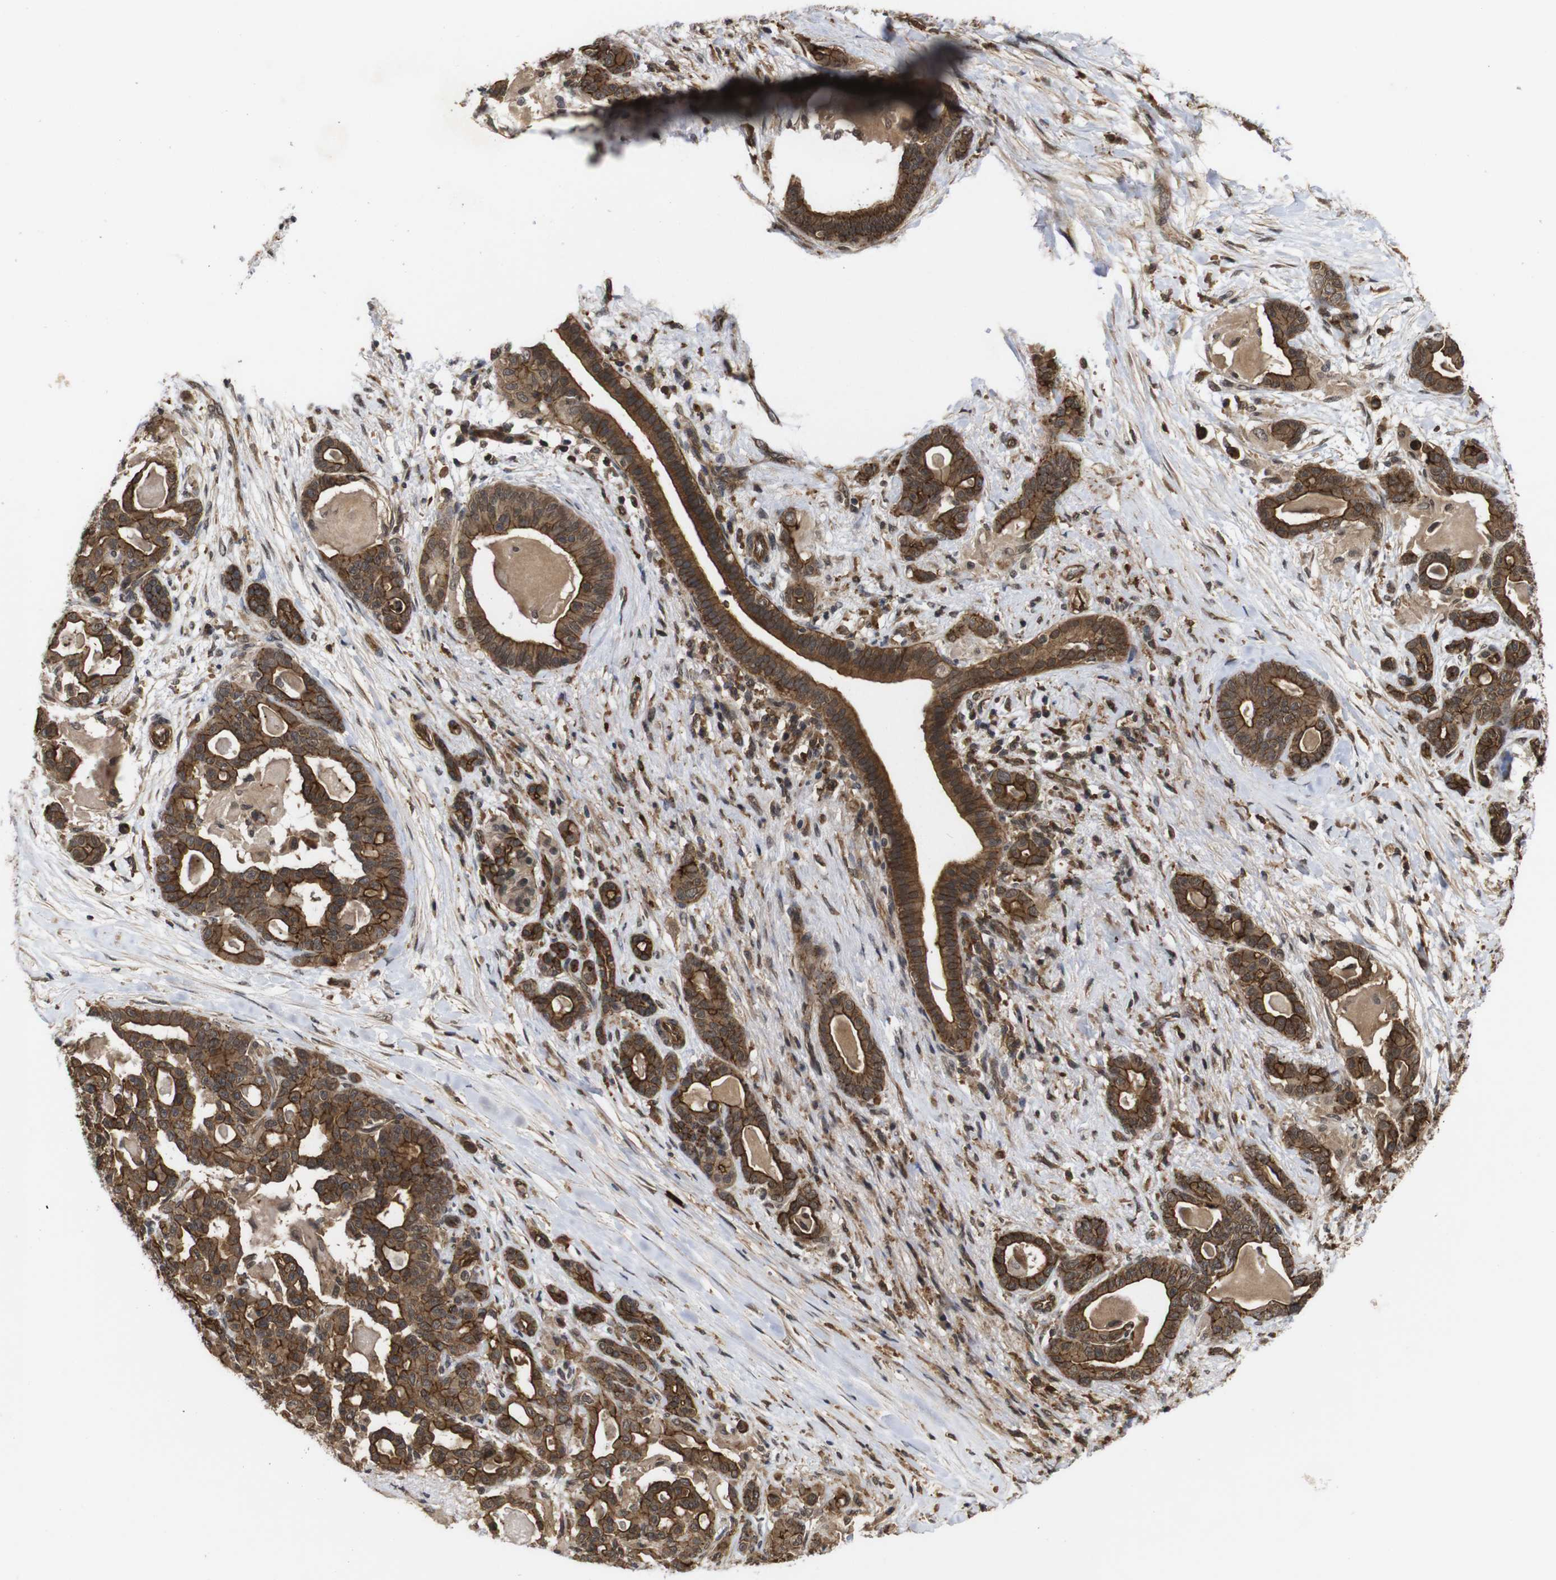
{"staining": {"intensity": "strong", "quantity": ">75%", "location": "cytoplasmic/membranous"}, "tissue": "pancreatic cancer", "cell_type": "Tumor cells", "image_type": "cancer", "snomed": [{"axis": "morphology", "description": "Adenocarcinoma, NOS"}, {"axis": "topography", "description": "Pancreas"}], "caption": "A high-resolution image shows immunohistochemistry (IHC) staining of adenocarcinoma (pancreatic), which displays strong cytoplasmic/membranous expression in approximately >75% of tumor cells. The protein of interest is shown in brown color, while the nuclei are stained blue.", "gene": "NANOS1", "patient": {"sex": "male", "age": 63}}